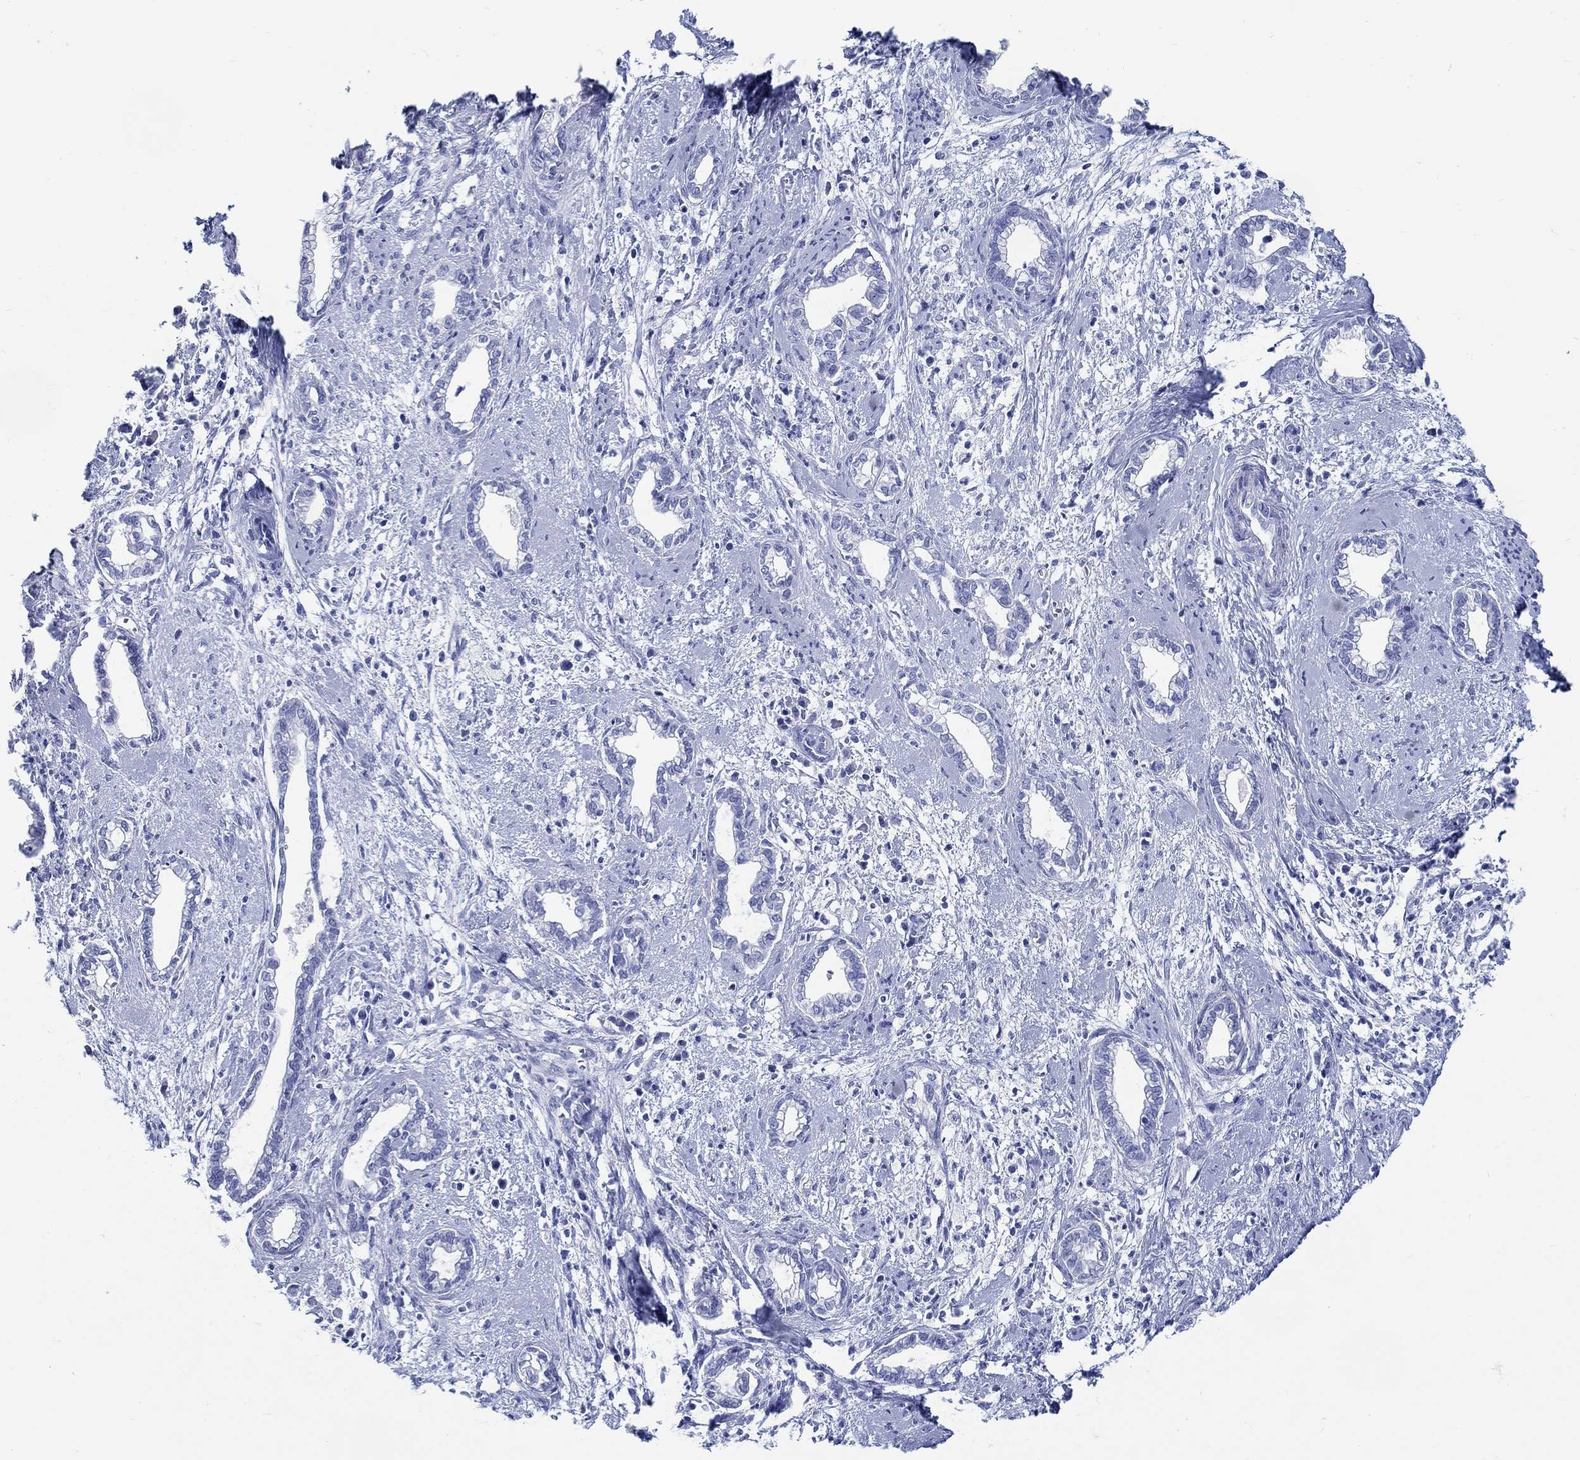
{"staining": {"intensity": "negative", "quantity": "none", "location": "none"}, "tissue": "cervical cancer", "cell_type": "Tumor cells", "image_type": "cancer", "snomed": [{"axis": "morphology", "description": "Adenocarcinoma, NOS"}, {"axis": "topography", "description": "Cervix"}], "caption": "Cervical adenocarcinoma stained for a protein using immunohistochemistry (IHC) displays no staining tumor cells.", "gene": "FBXO2", "patient": {"sex": "female", "age": 62}}